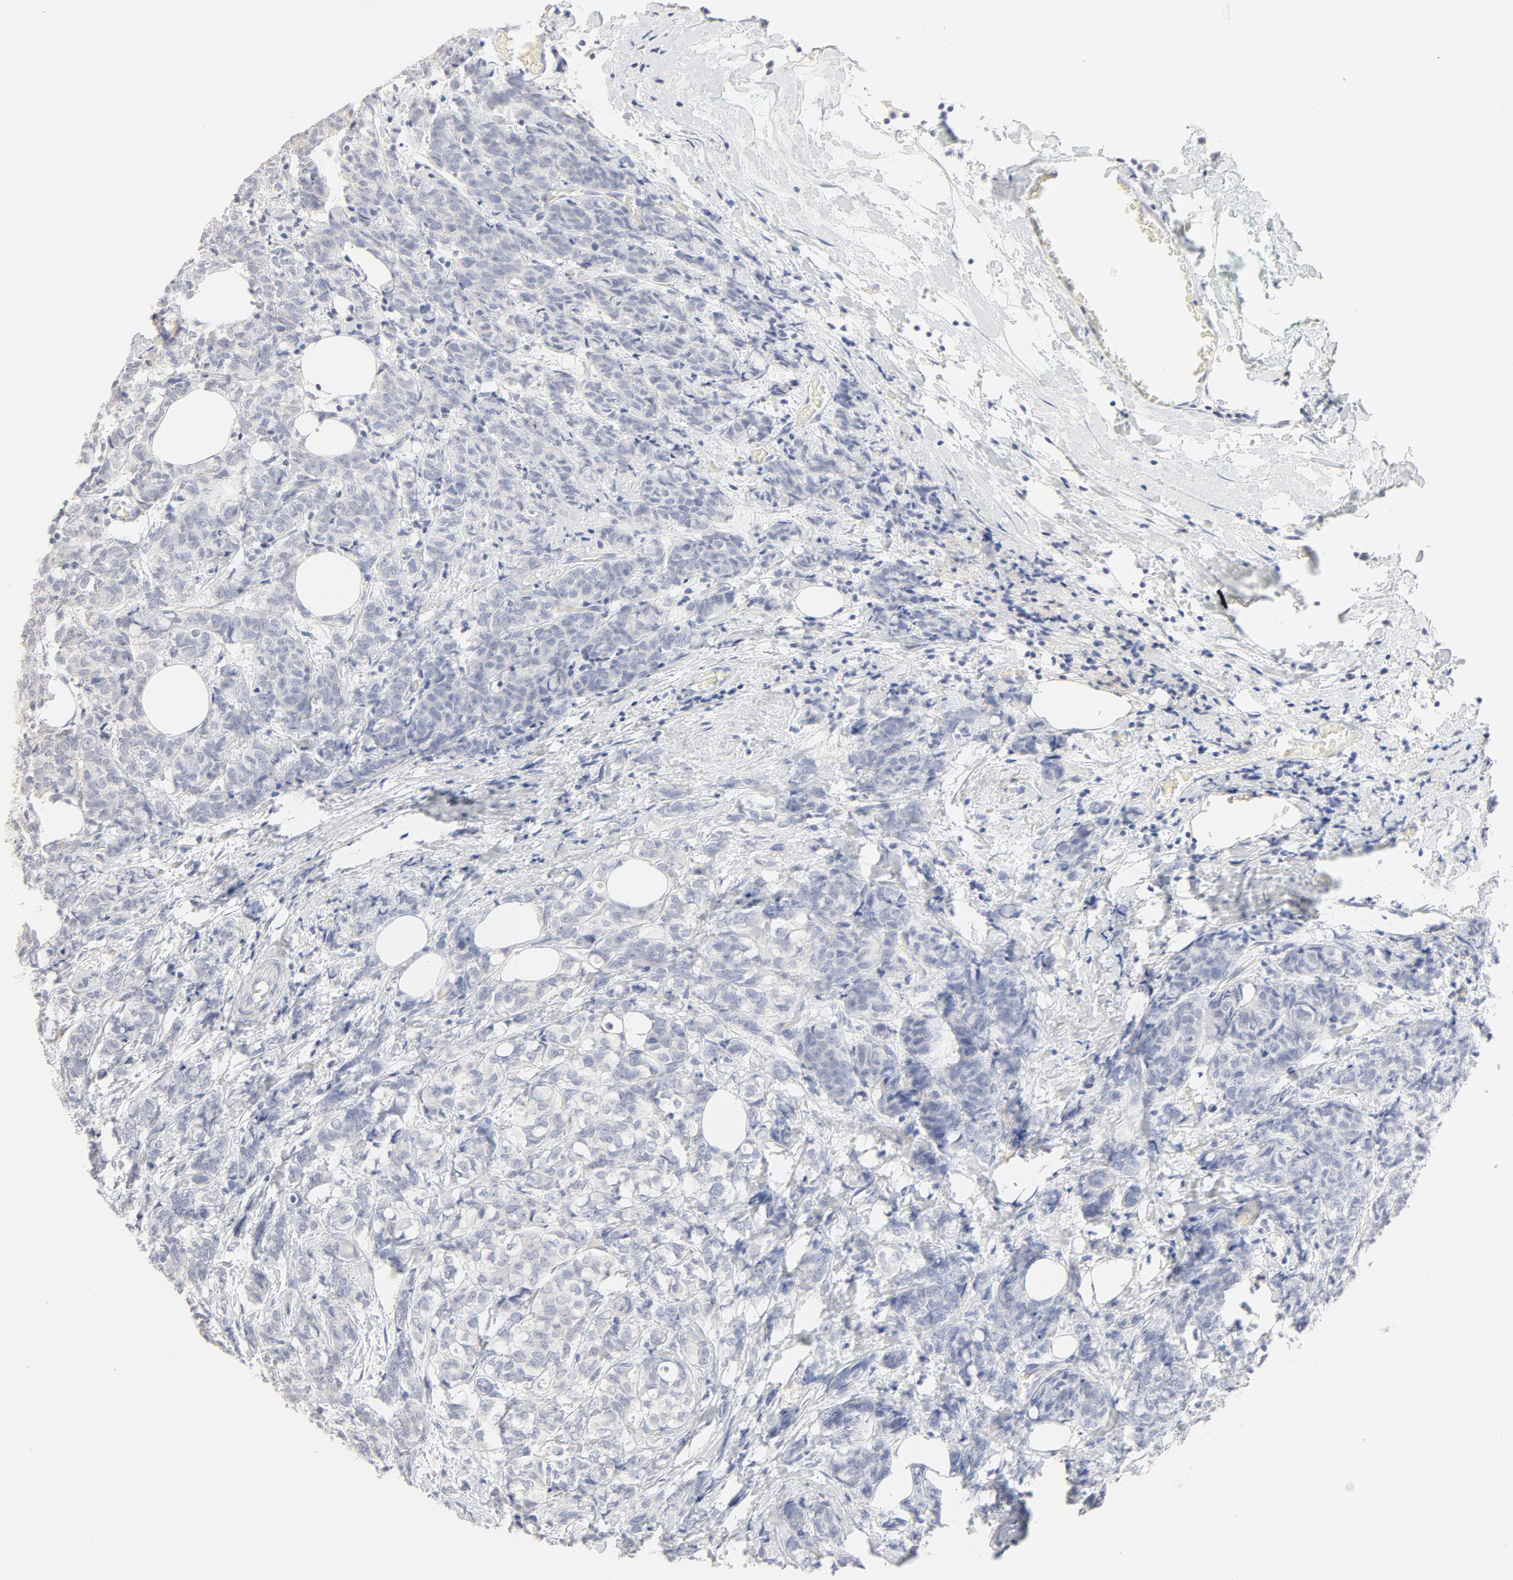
{"staining": {"intensity": "negative", "quantity": "none", "location": "none"}, "tissue": "breast cancer", "cell_type": "Tumor cells", "image_type": "cancer", "snomed": [{"axis": "morphology", "description": "Lobular carcinoma"}, {"axis": "topography", "description": "Breast"}], "caption": "Immunohistochemistry (IHC) micrograph of breast cancer stained for a protein (brown), which demonstrates no staining in tumor cells. Nuclei are stained in blue.", "gene": "FCGBP", "patient": {"sex": "female", "age": 60}}